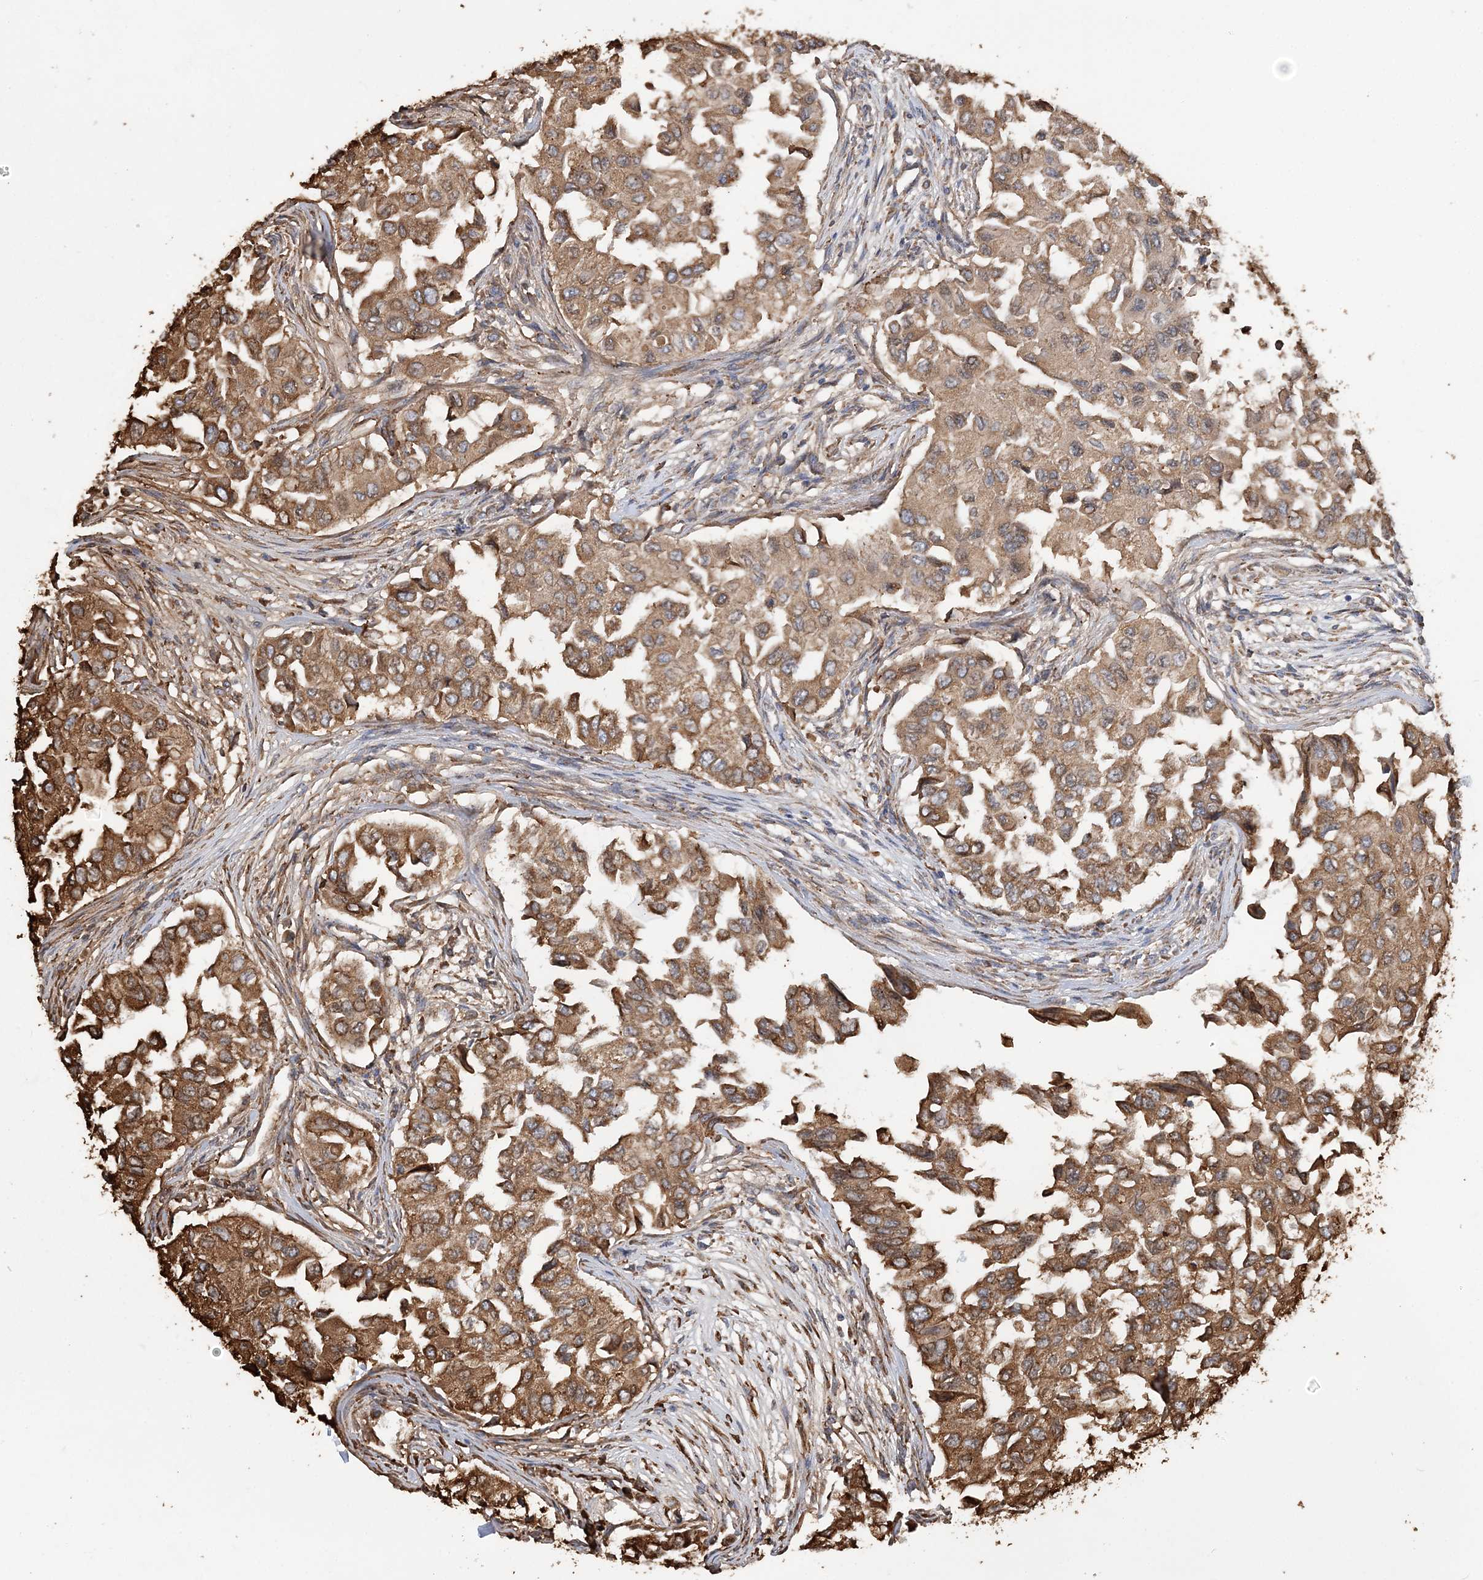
{"staining": {"intensity": "moderate", "quantity": ">75%", "location": "cytoplasmic/membranous"}, "tissue": "breast cancer", "cell_type": "Tumor cells", "image_type": "cancer", "snomed": [{"axis": "morphology", "description": "Normal tissue, NOS"}, {"axis": "morphology", "description": "Duct carcinoma"}, {"axis": "topography", "description": "Breast"}], "caption": "Immunohistochemistry of breast cancer demonstrates medium levels of moderate cytoplasmic/membranous positivity in approximately >75% of tumor cells. Using DAB (3,3'-diaminobenzidine) (brown) and hematoxylin (blue) stains, captured at high magnification using brightfield microscopy.", "gene": "WDR12", "patient": {"sex": "female", "age": 49}}